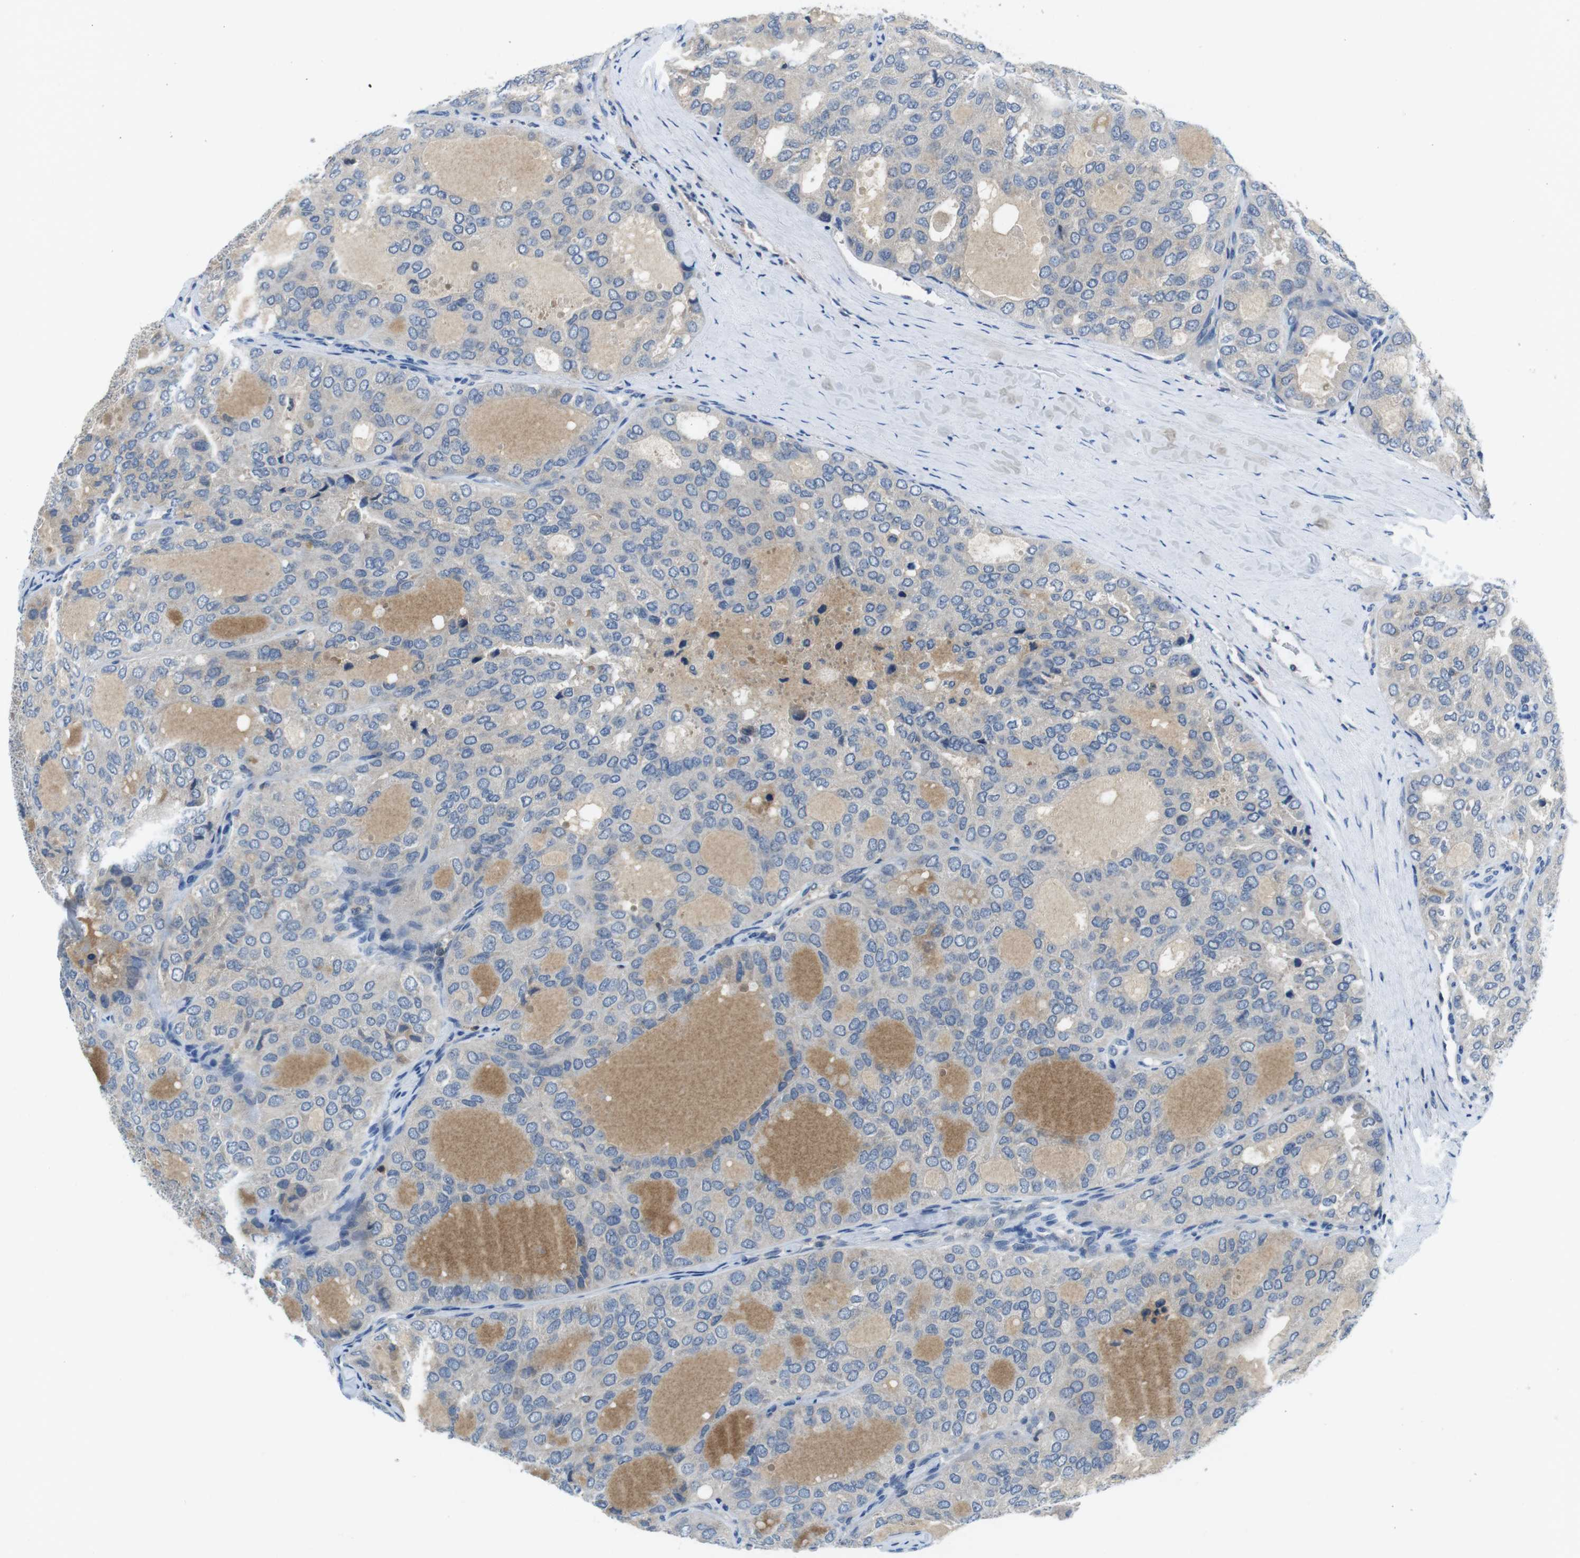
{"staining": {"intensity": "negative", "quantity": "none", "location": "none"}, "tissue": "thyroid cancer", "cell_type": "Tumor cells", "image_type": "cancer", "snomed": [{"axis": "morphology", "description": "Follicular adenoma carcinoma, NOS"}, {"axis": "topography", "description": "Thyroid gland"}], "caption": "This is an IHC image of human follicular adenoma carcinoma (thyroid). There is no positivity in tumor cells.", "gene": "PIK3CD", "patient": {"sex": "male", "age": 75}}